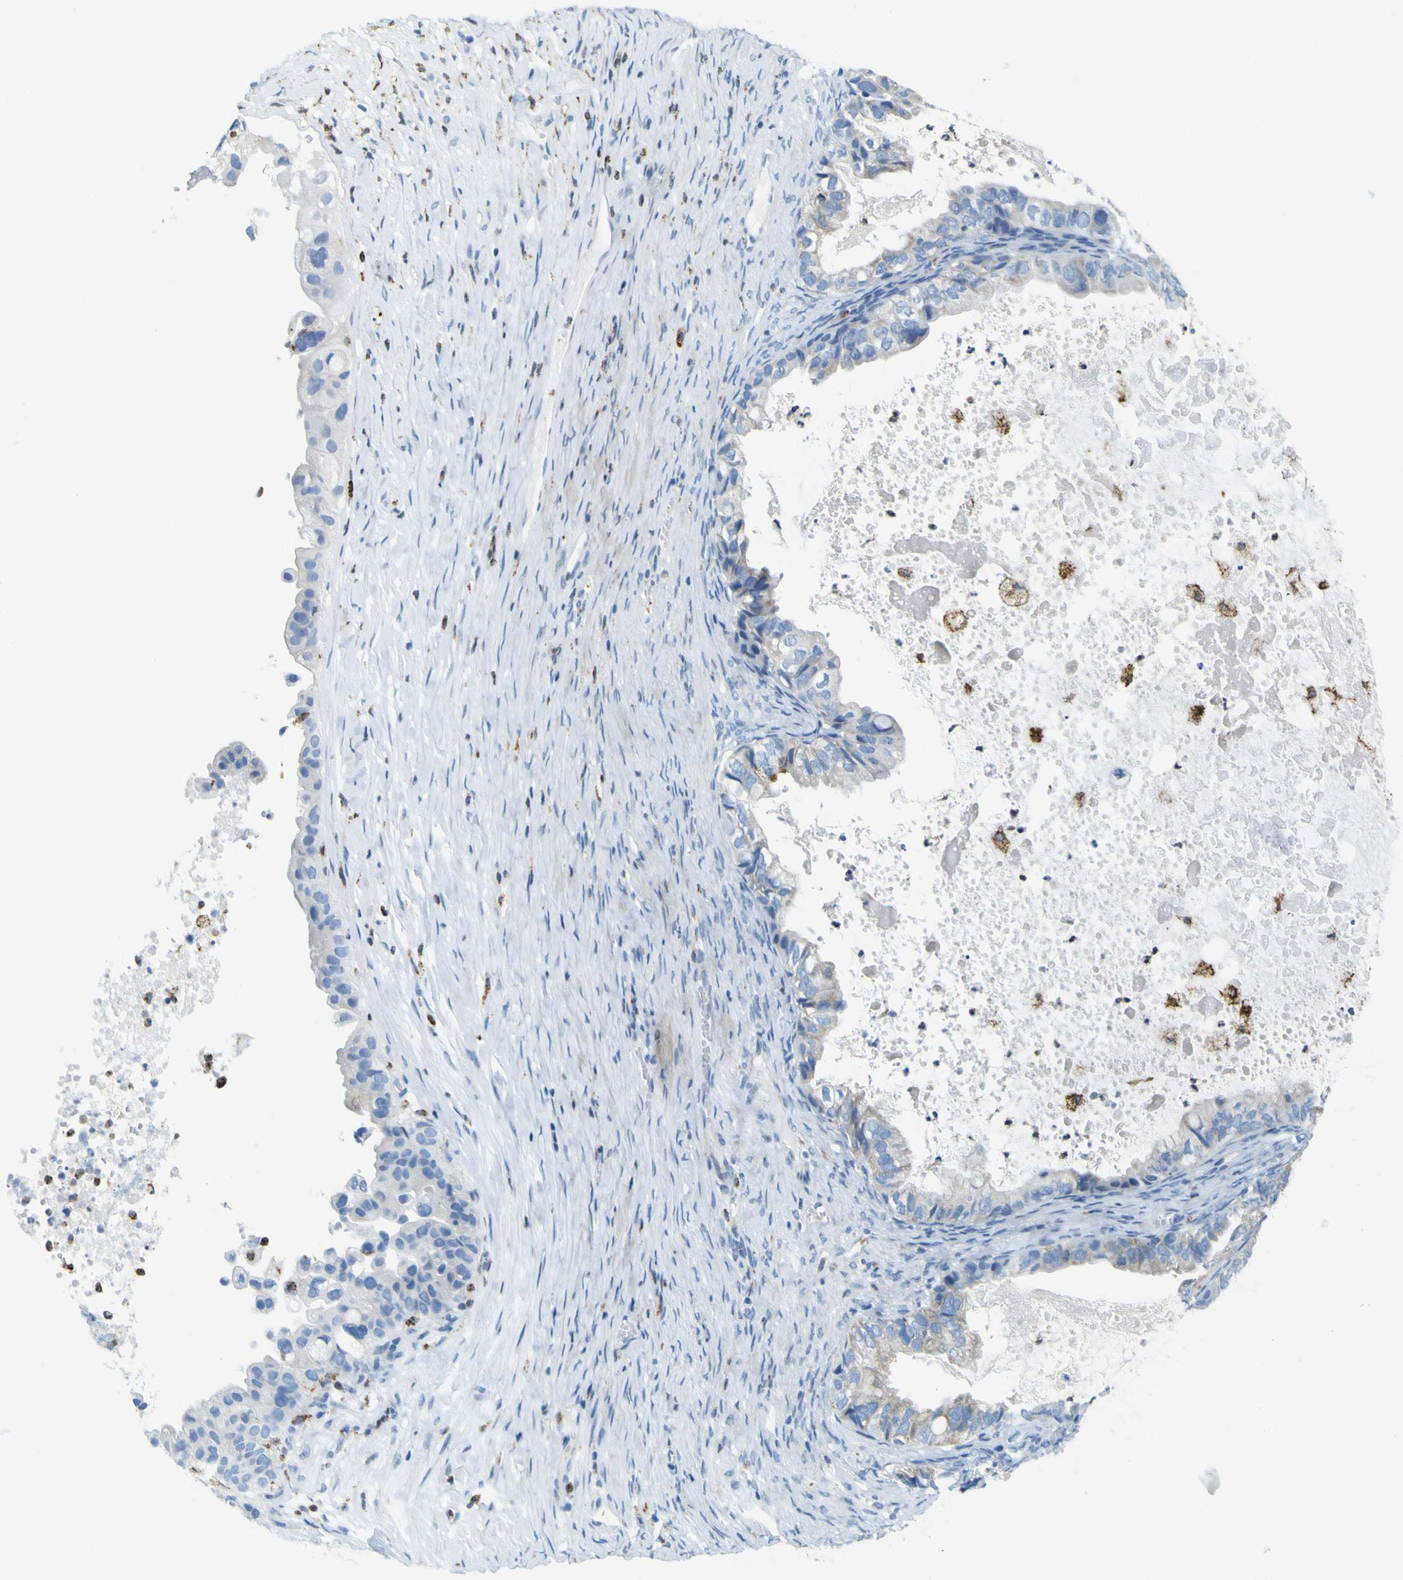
{"staining": {"intensity": "negative", "quantity": "none", "location": "none"}, "tissue": "ovarian cancer", "cell_type": "Tumor cells", "image_type": "cancer", "snomed": [{"axis": "morphology", "description": "Cystadenocarcinoma, mucinous, NOS"}, {"axis": "topography", "description": "Ovary"}], "caption": "Ovarian cancer stained for a protein using IHC displays no expression tumor cells.", "gene": "ACSL1", "patient": {"sex": "female", "age": 80}}